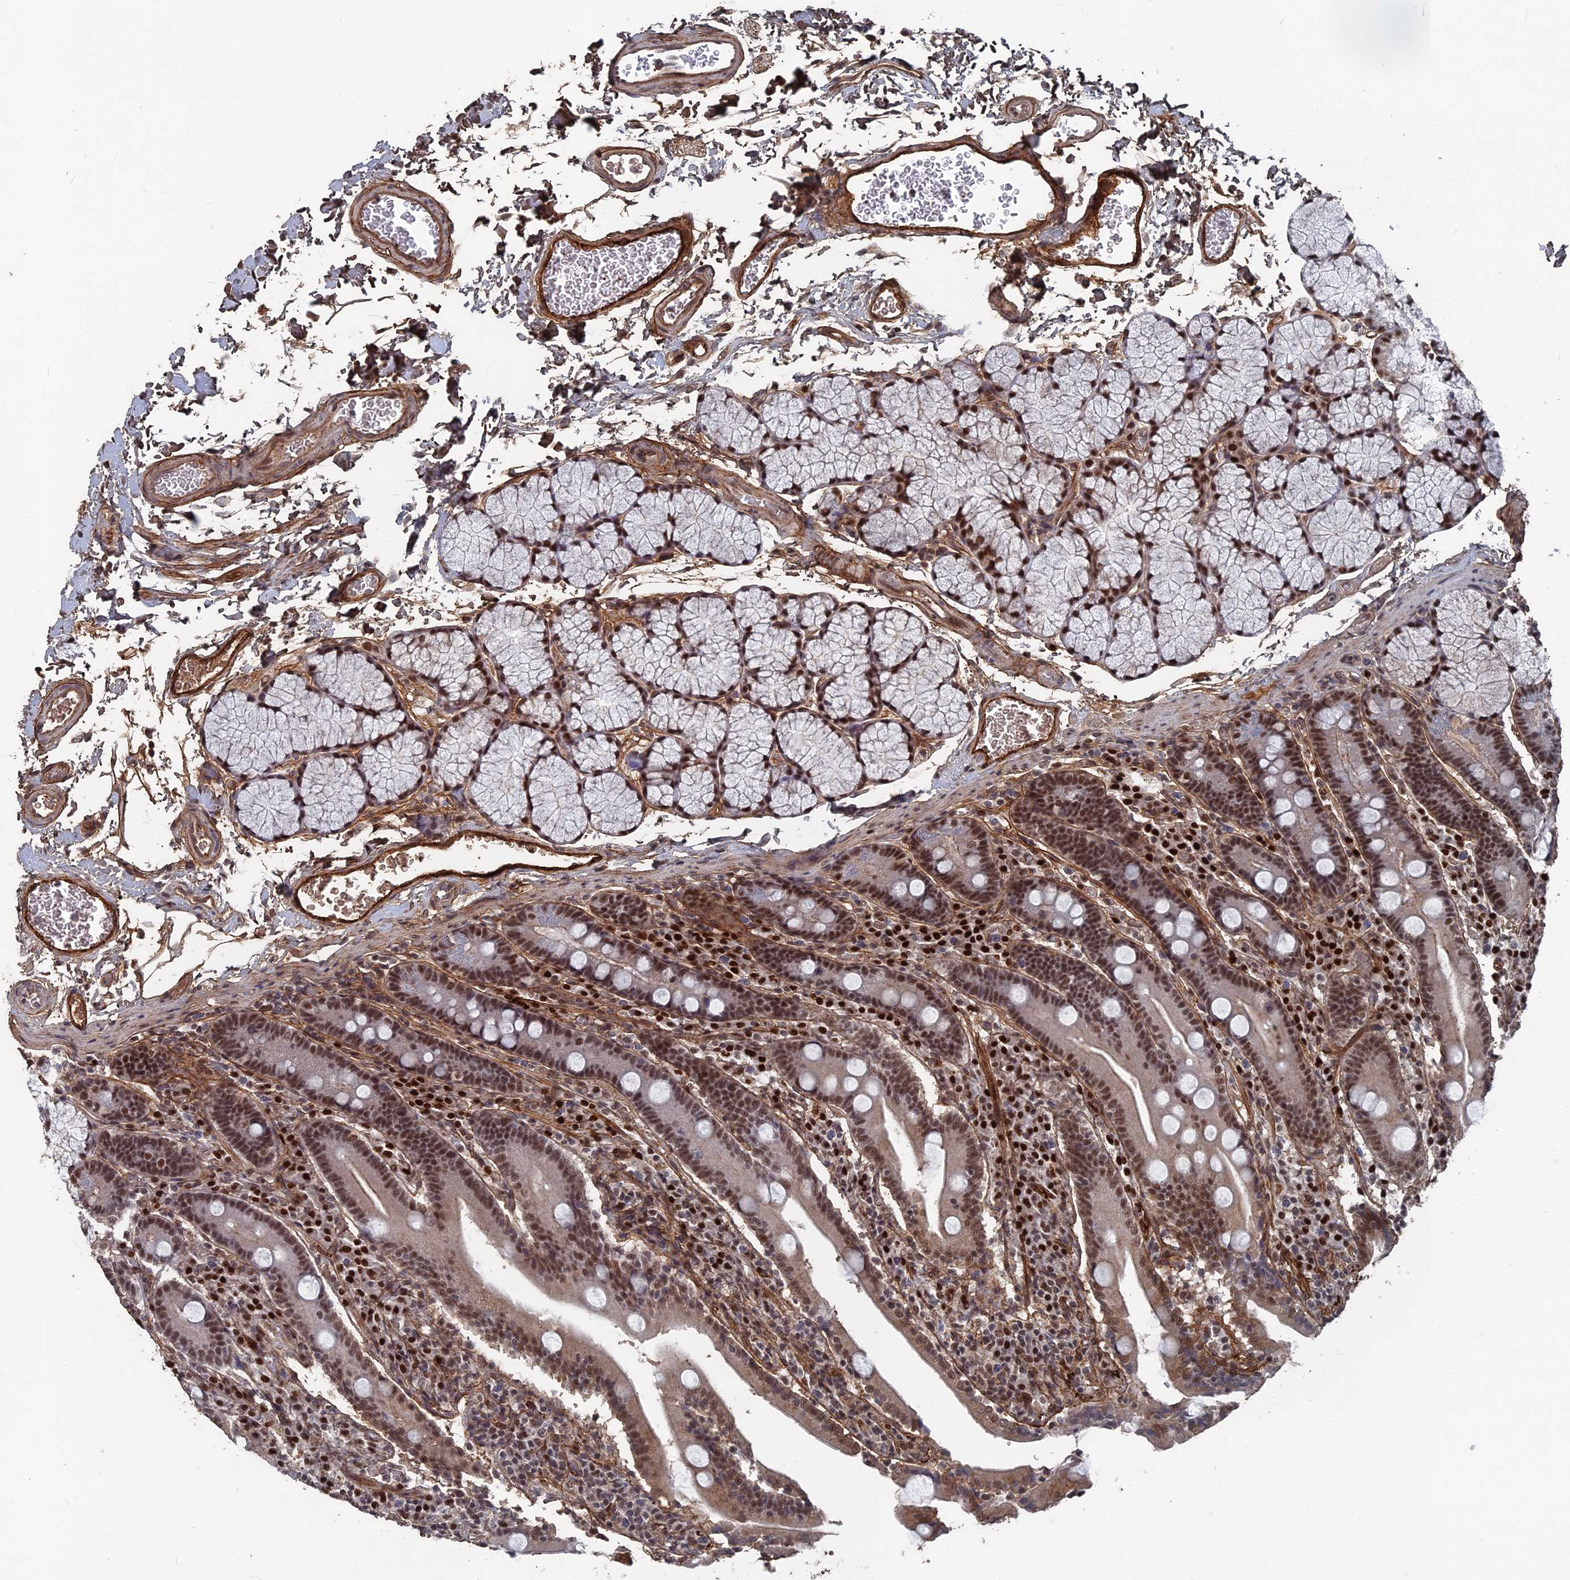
{"staining": {"intensity": "strong", "quantity": ">75%", "location": "cytoplasmic/membranous,nuclear"}, "tissue": "duodenum", "cell_type": "Glandular cells", "image_type": "normal", "snomed": [{"axis": "morphology", "description": "Normal tissue, NOS"}, {"axis": "topography", "description": "Duodenum"}], "caption": "Immunohistochemical staining of unremarkable human duodenum demonstrates strong cytoplasmic/membranous,nuclear protein expression in approximately >75% of glandular cells.", "gene": "SH3D21", "patient": {"sex": "male", "age": 35}}